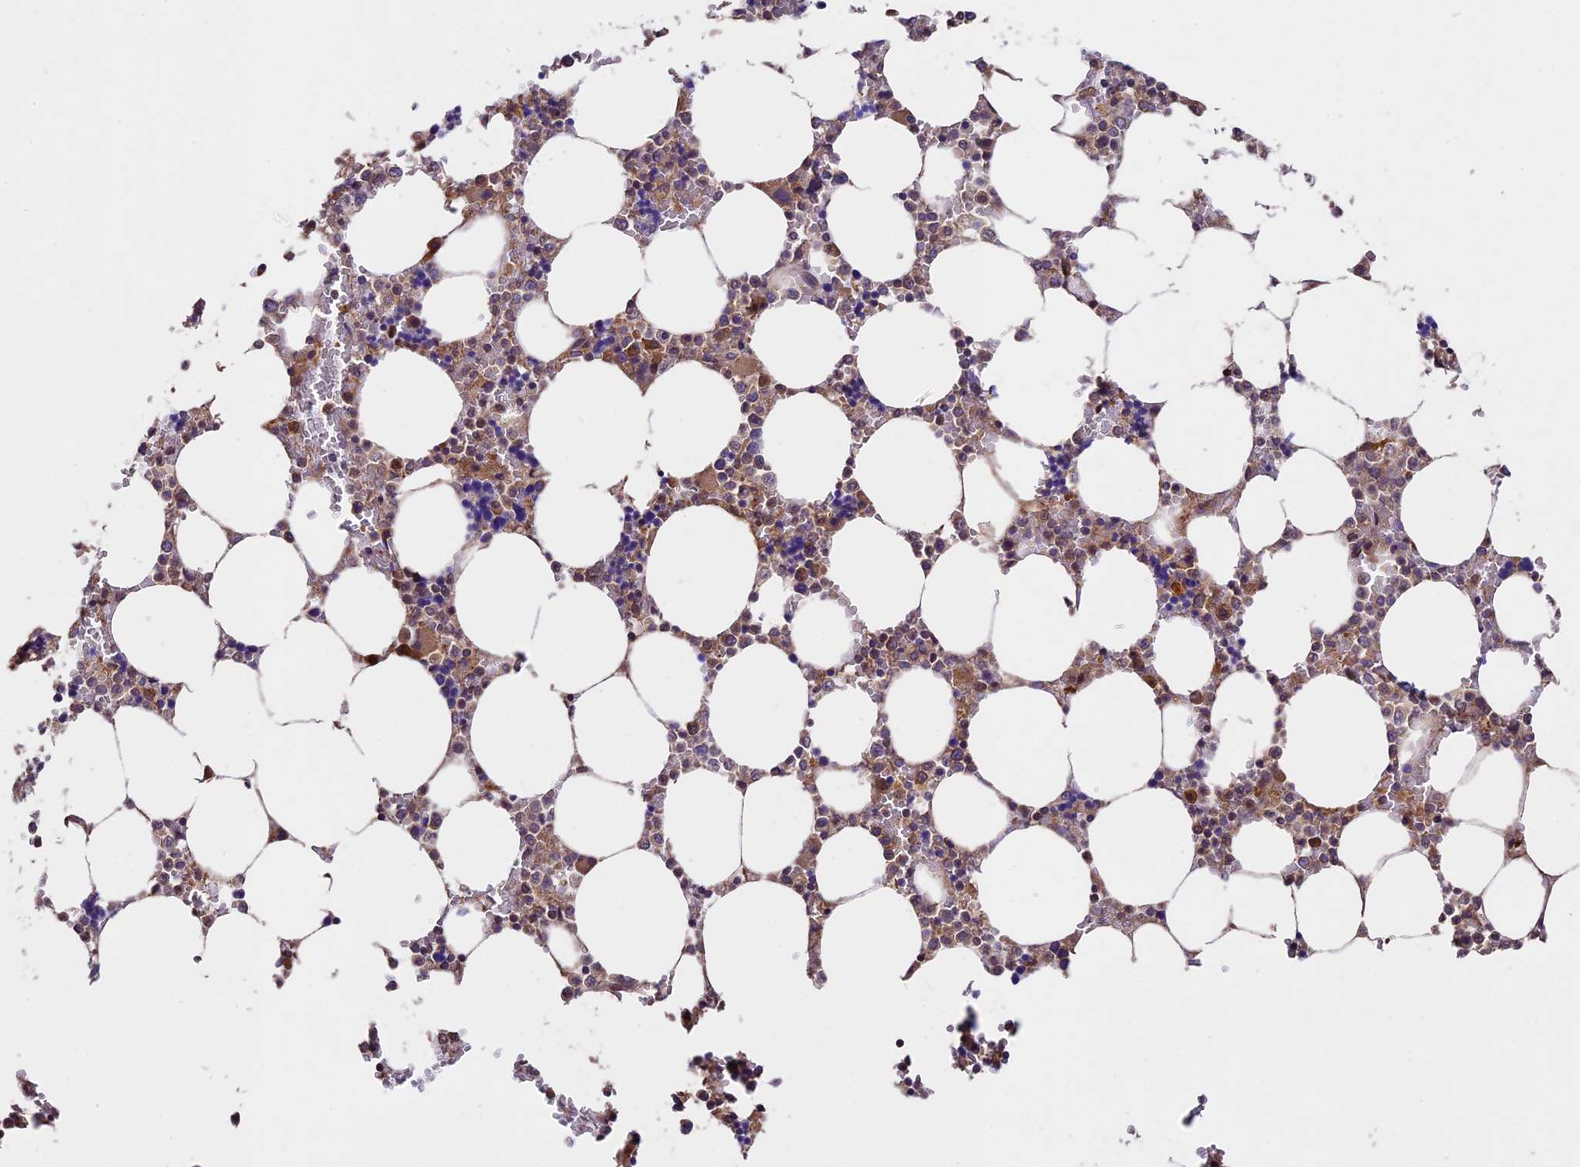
{"staining": {"intensity": "moderate", "quantity": "<25%", "location": "cytoplasmic/membranous,nuclear"}, "tissue": "bone marrow", "cell_type": "Hematopoietic cells", "image_type": "normal", "snomed": [{"axis": "morphology", "description": "Normal tissue, NOS"}, {"axis": "topography", "description": "Bone marrow"}], "caption": "Hematopoietic cells demonstrate low levels of moderate cytoplasmic/membranous,nuclear staining in approximately <25% of cells in normal bone marrow.", "gene": "SBNO2", "patient": {"sex": "male", "age": 64}}